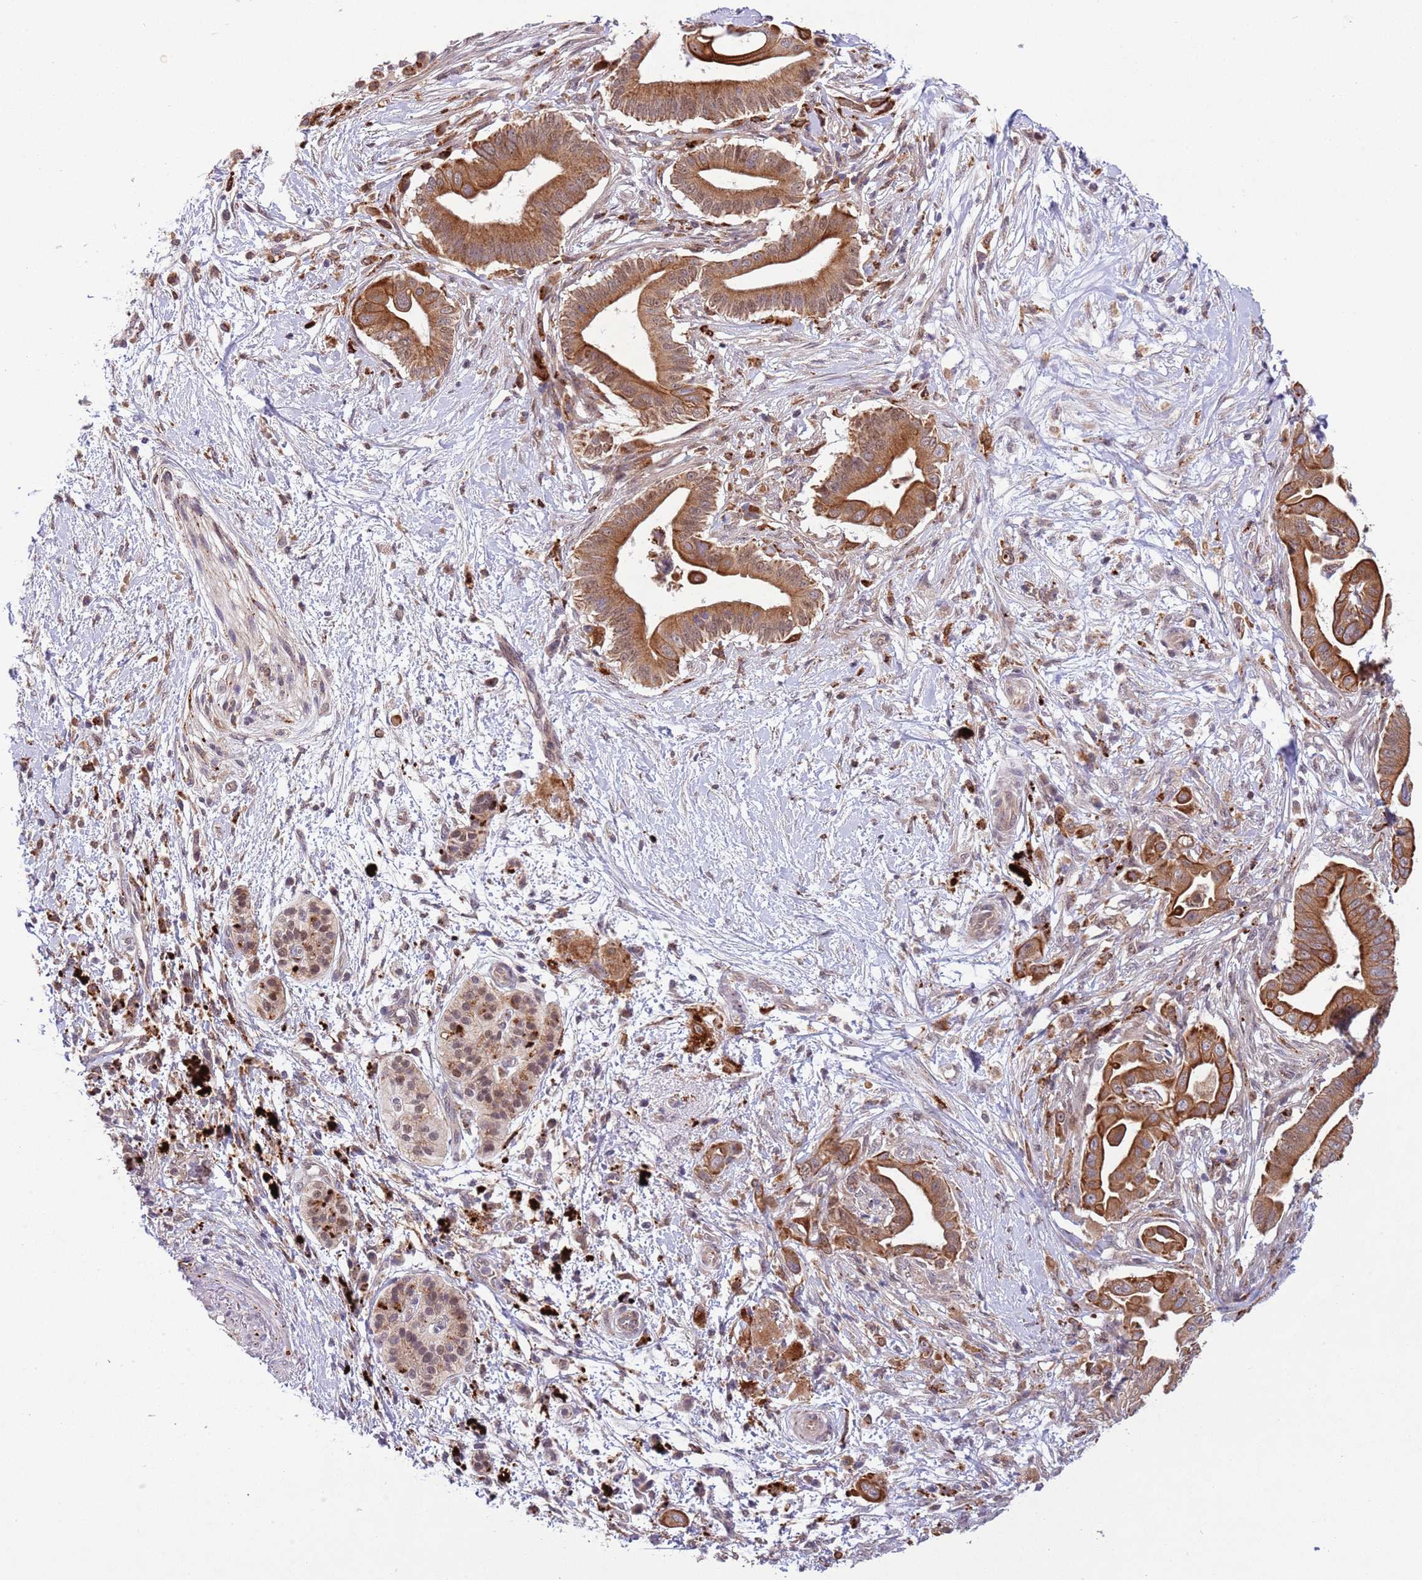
{"staining": {"intensity": "moderate", "quantity": ">75%", "location": "cytoplasmic/membranous"}, "tissue": "pancreatic cancer", "cell_type": "Tumor cells", "image_type": "cancer", "snomed": [{"axis": "morphology", "description": "Adenocarcinoma, NOS"}, {"axis": "topography", "description": "Pancreas"}], "caption": "Brown immunohistochemical staining in pancreatic cancer (adenocarcinoma) displays moderate cytoplasmic/membranous positivity in about >75% of tumor cells.", "gene": "TRIM27", "patient": {"sex": "male", "age": 68}}